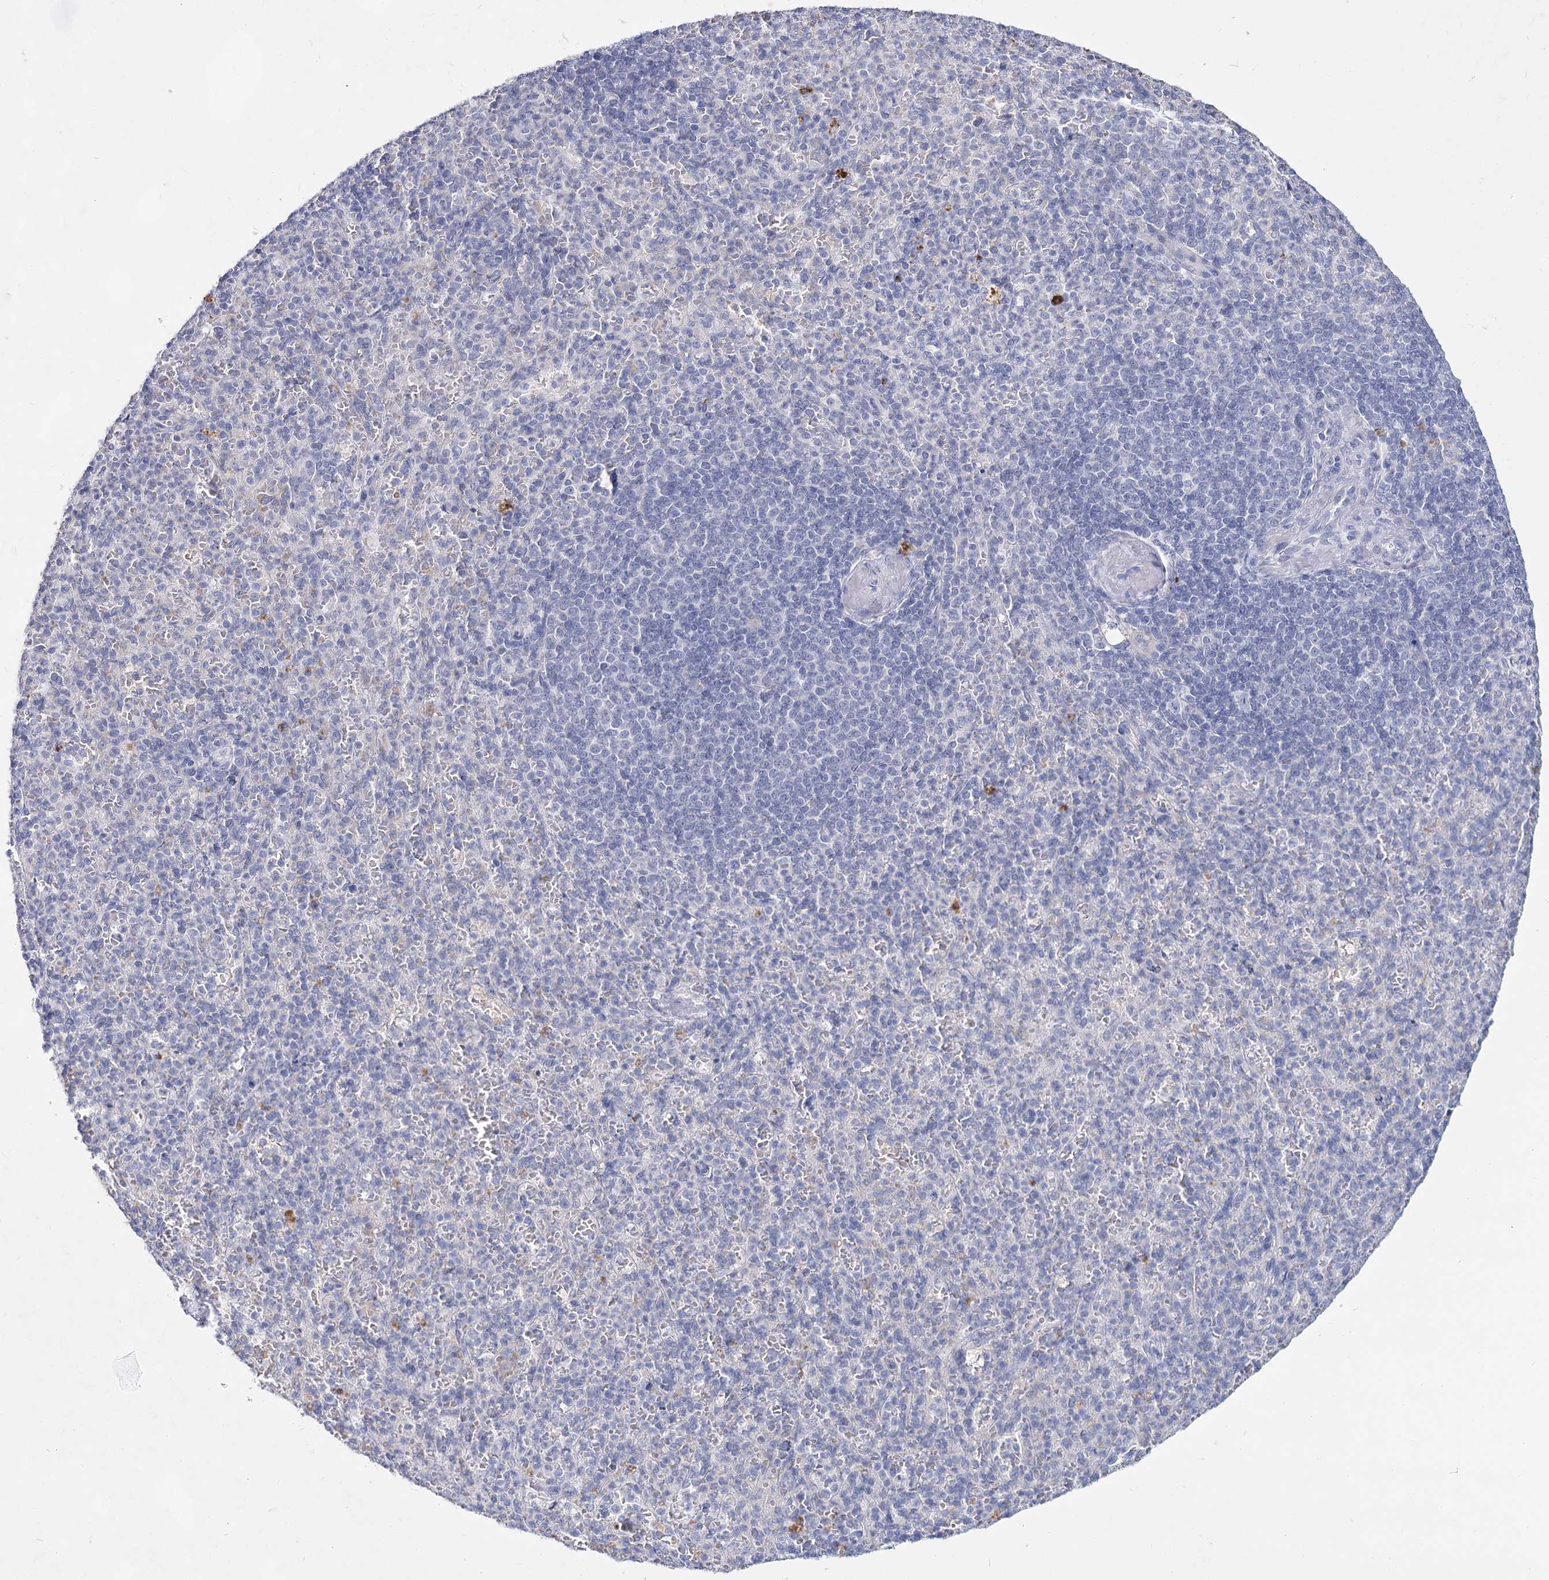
{"staining": {"intensity": "negative", "quantity": "none", "location": "none"}, "tissue": "spleen", "cell_type": "Cells in red pulp", "image_type": "normal", "snomed": [{"axis": "morphology", "description": "Normal tissue, NOS"}, {"axis": "topography", "description": "Spleen"}], "caption": "A high-resolution micrograph shows immunohistochemistry staining of unremarkable spleen, which exhibits no significant staining in cells in red pulp.", "gene": "CCDC73", "patient": {"sex": "female", "age": 74}}